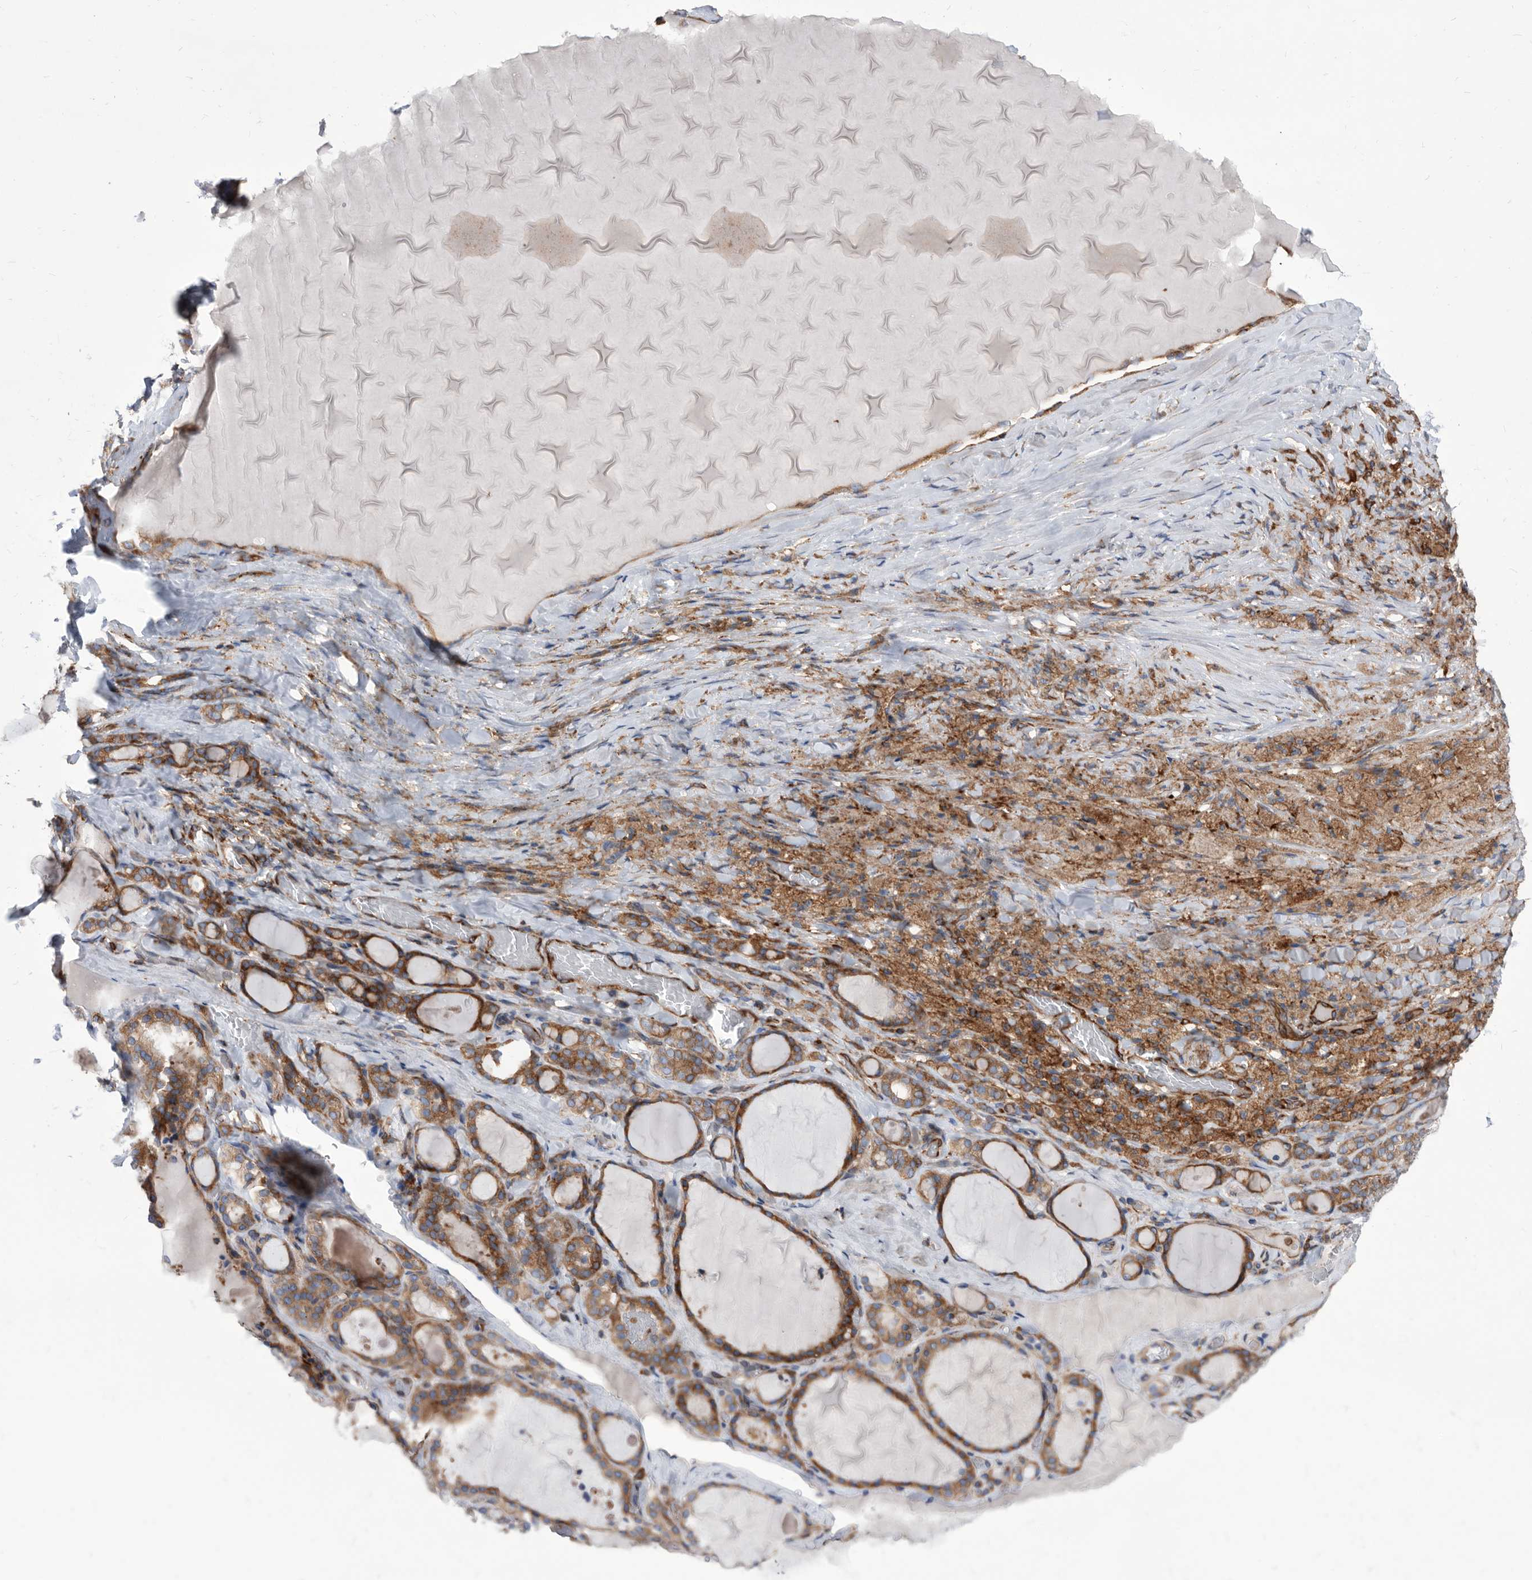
{"staining": {"intensity": "moderate", "quantity": ">75%", "location": "cytoplasmic/membranous"}, "tissue": "thyroid gland", "cell_type": "Glandular cells", "image_type": "normal", "snomed": [{"axis": "morphology", "description": "Normal tissue, NOS"}, {"axis": "topography", "description": "Thyroid gland"}], "caption": "High-power microscopy captured an immunohistochemistry histopathology image of normal thyroid gland, revealing moderate cytoplasmic/membranous positivity in approximately >75% of glandular cells. (Stains: DAB in brown, nuclei in blue, Microscopy: brightfield microscopy at high magnification).", "gene": "SMG7", "patient": {"sex": "female", "age": 22}}